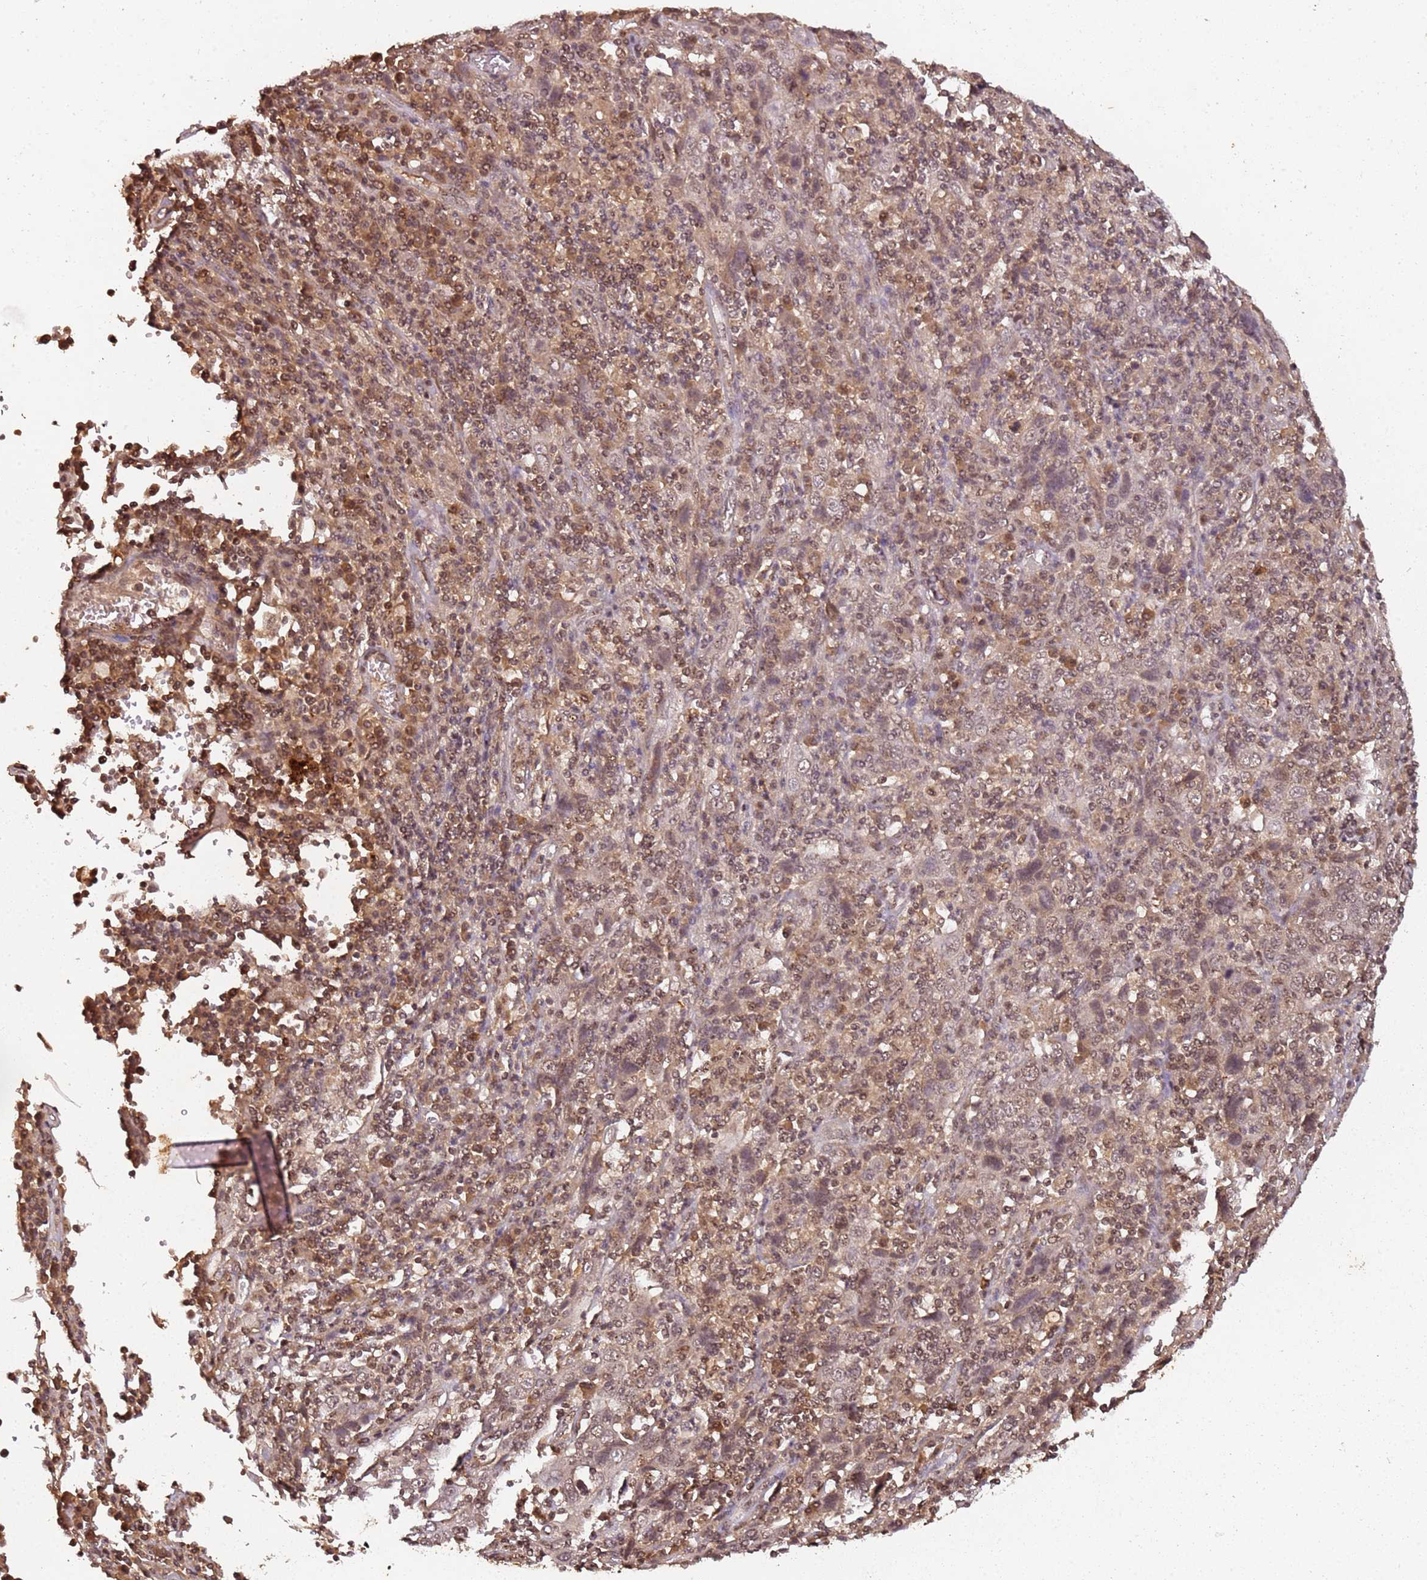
{"staining": {"intensity": "moderate", "quantity": ">75%", "location": "nuclear"}, "tissue": "cervical cancer", "cell_type": "Tumor cells", "image_type": "cancer", "snomed": [{"axis": "morphology", "description": "Squamous cell carcinoma, NOS"}, {"axis": "topography", "description": "Cervix"}], "caption": "DAB (3,3'-diaminobenzidine) immunohistochemical staining of human squamous cell carcinoma (cervical) shows moderate nuclear protein expression in about >75% of tumor cells.", "gene": "COL1A2", "patient": {"sex": "female", "age": 46}}